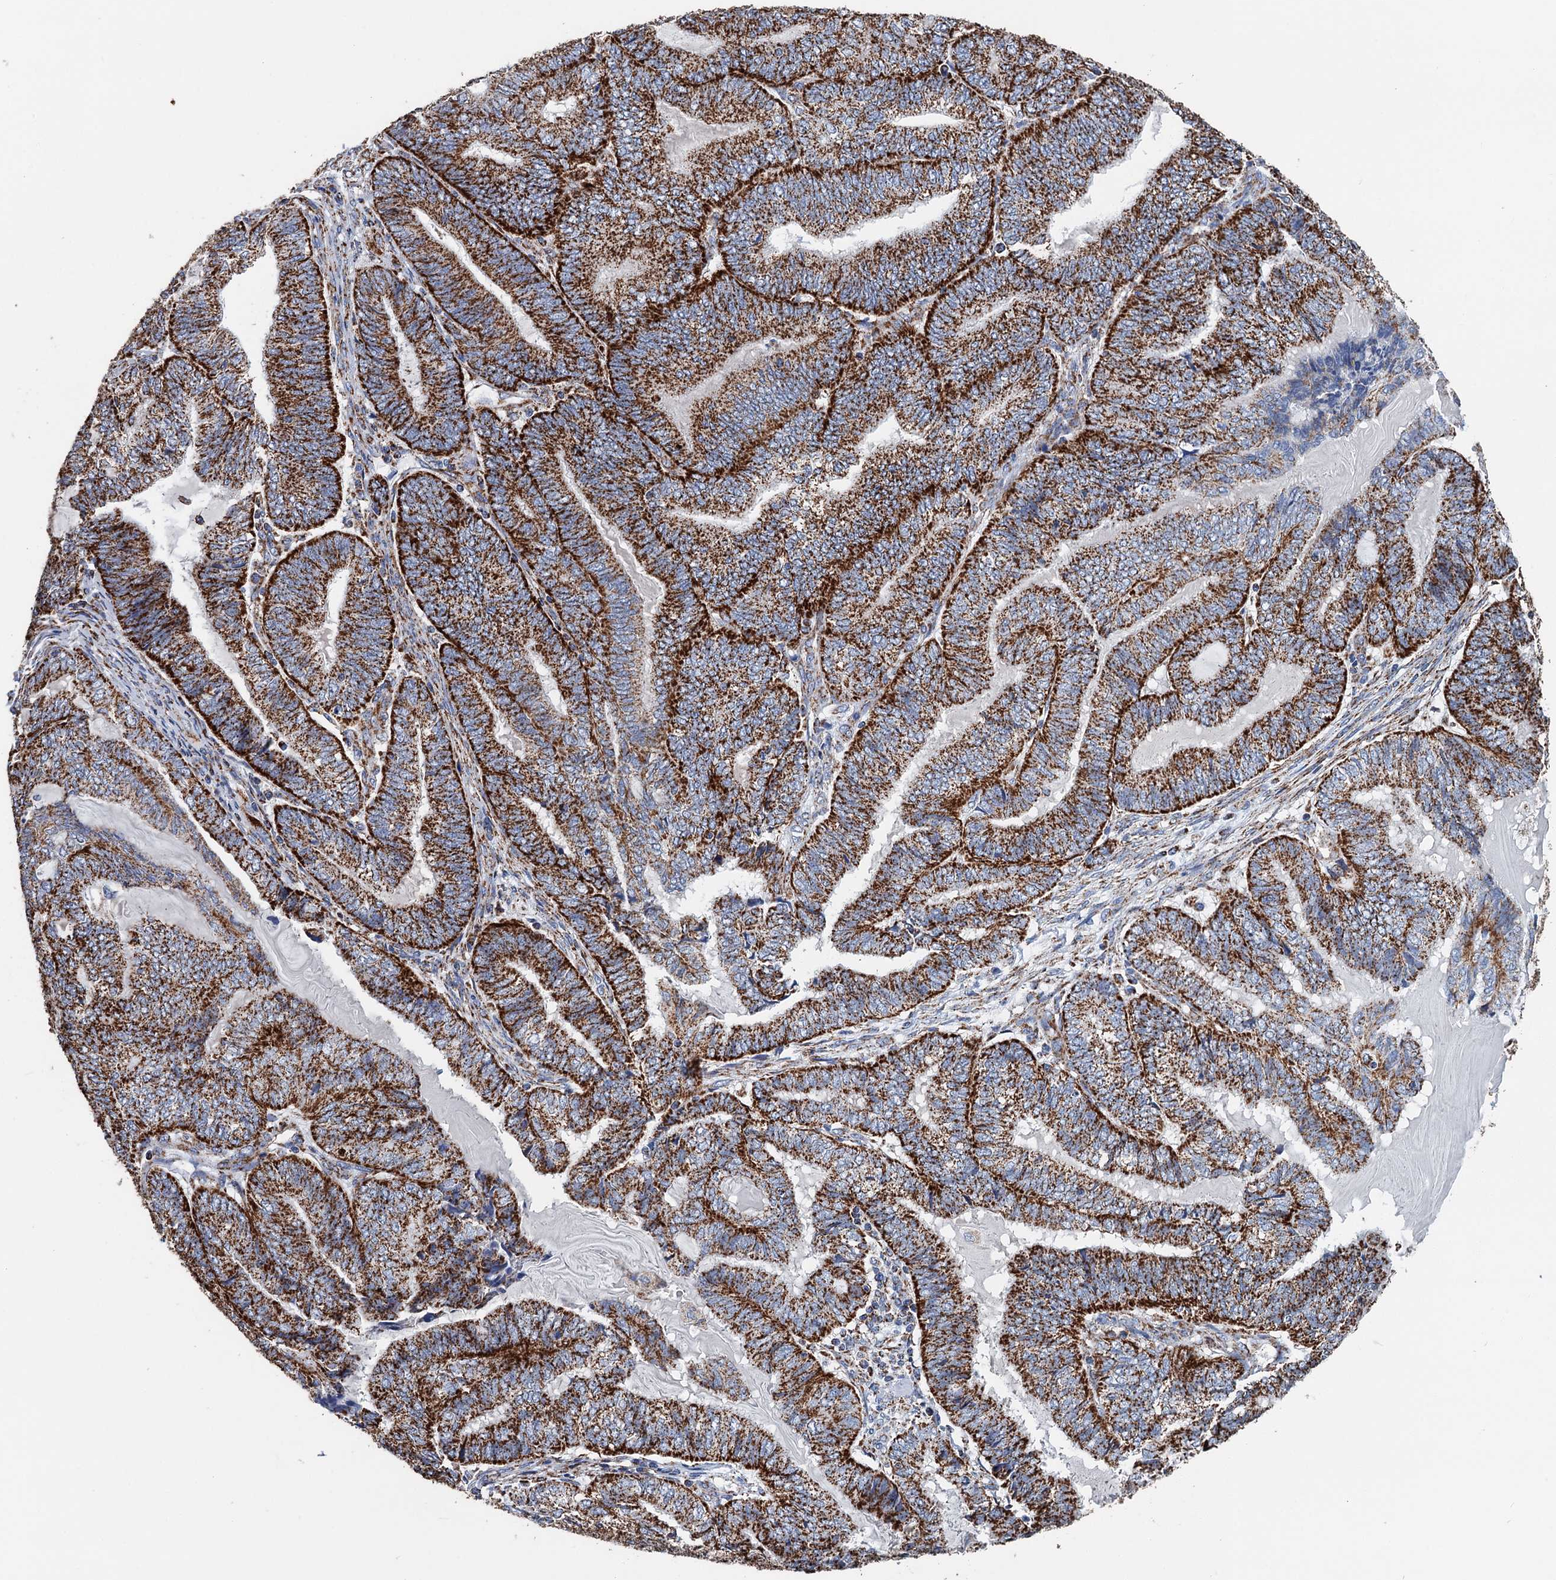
{"staining": {"intensity": "strong", "quantity": ">75%", "location": "cytoplasmic/membranous"}, "tissue": "endometrial cancer", "cell_type": "Tumor cells", "image_type": "cancer", "snomed": [{"axis": "morphology", "description": "Adenocarcinoma, NOS"}, {"axis": "topography", "description": "Uterus"}, {"axis": "topography", "description": "Endometrium"}], "caption": "IHC micrograph of endometrial cancer (adenocarcinoma) stained for a protein (brown), which demonstrates high levels of strong cytoplasmic/membranous expression in approximately >75% of tumor cells.", "gene": "IVD", "patient": {"sex": "female", "age": 70}}